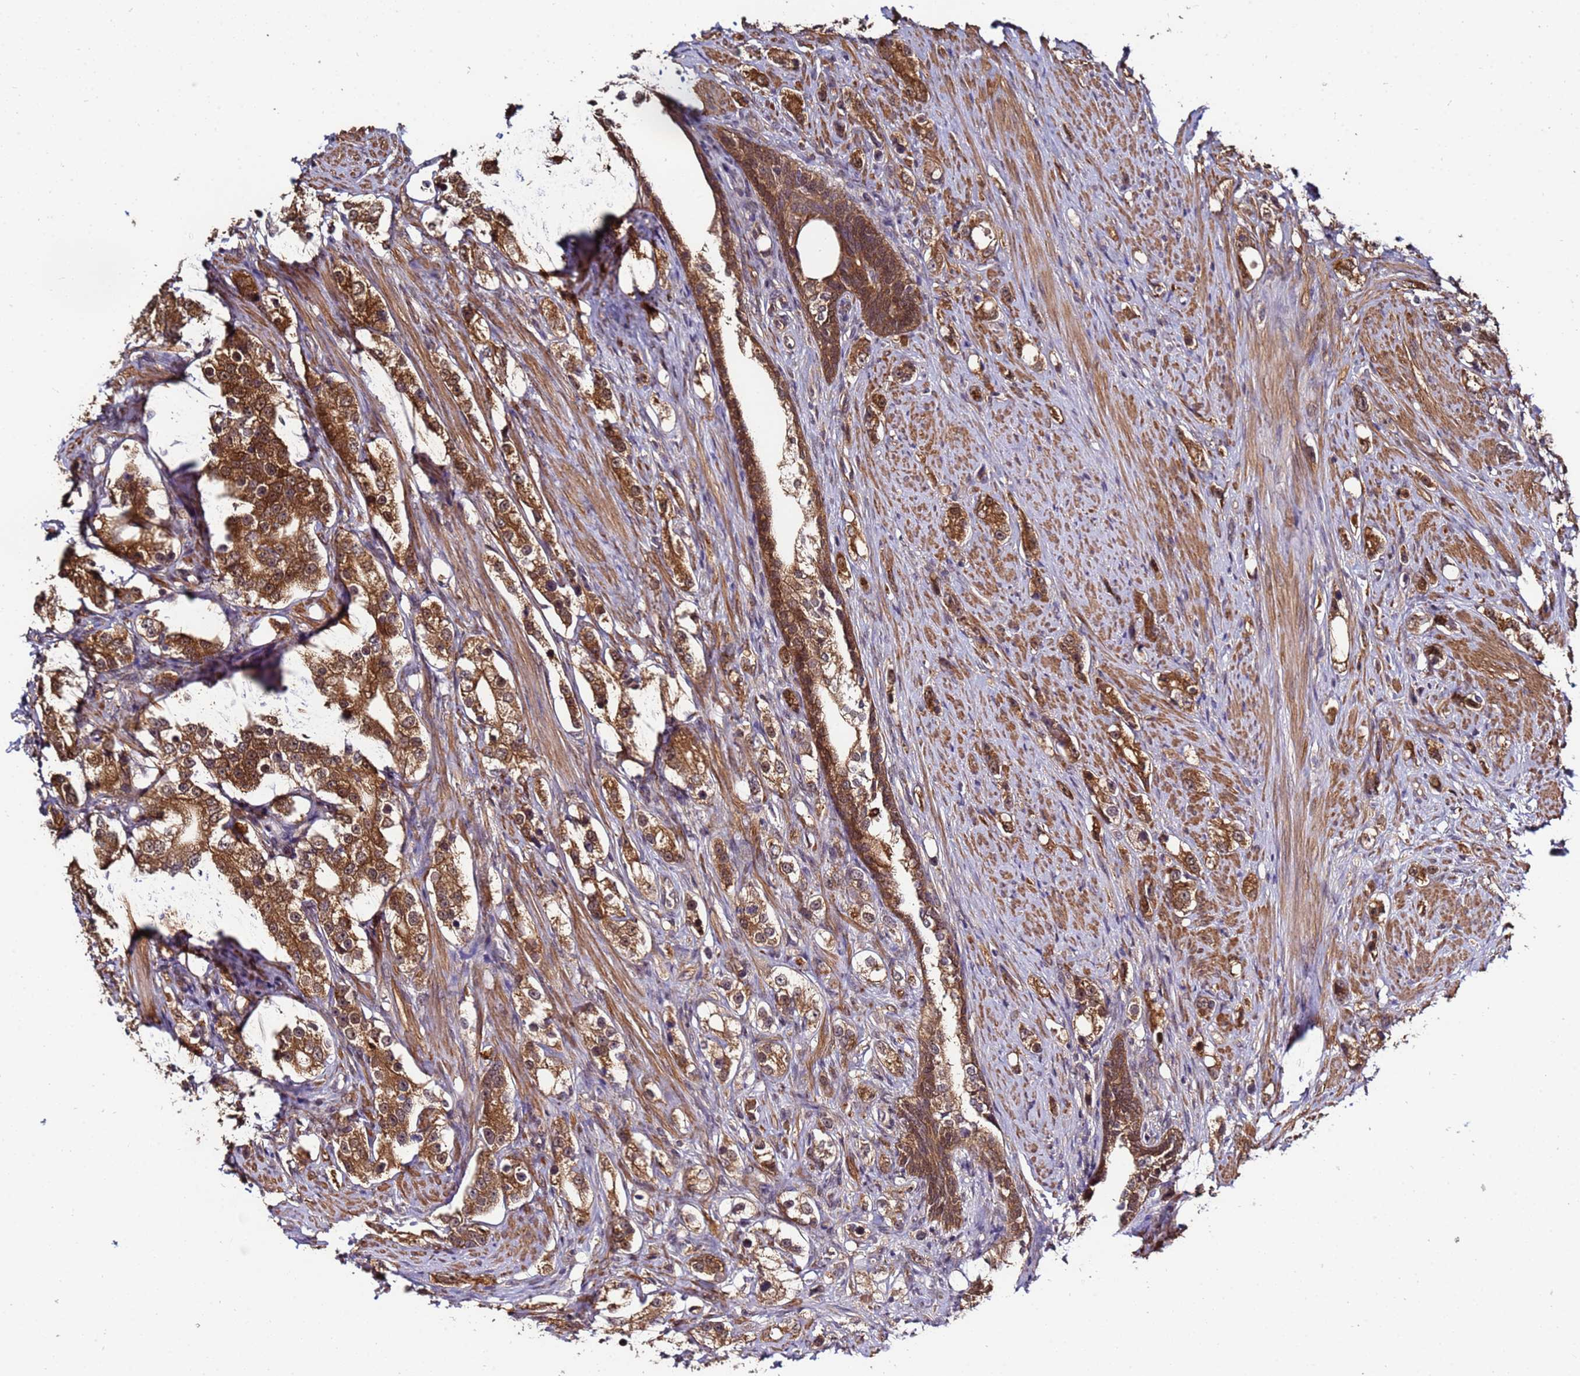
{"staining": {"intensity": "moderate", "quantity": ">75%", "location": "cytoplasmic/membranous"}, "tissue": "prostate cancer", "cell_type": "Tumor cells", "image_type": "cancer", "snomed": [{"axis": "morphology", "description": "Adenocarcinoma, High grade"}, {"axis": "topography", "description": "Prostate"}], "caption": "Immunohistochemistry (IHC) staining of adenocarcinoma (high-grade) (prostate), which exhibits medium levels of moderate cytoplasmic/membranous staining in about >75% of tumor cells indicating moderate cytoplasmic/membranous protein expression. The staining was performed using DAB (brown) for protein detection and nuclei were counterstained in hematoxylin (blue).", "gene": "NAXE", "patient": {"sex": "male", "age": 63}}